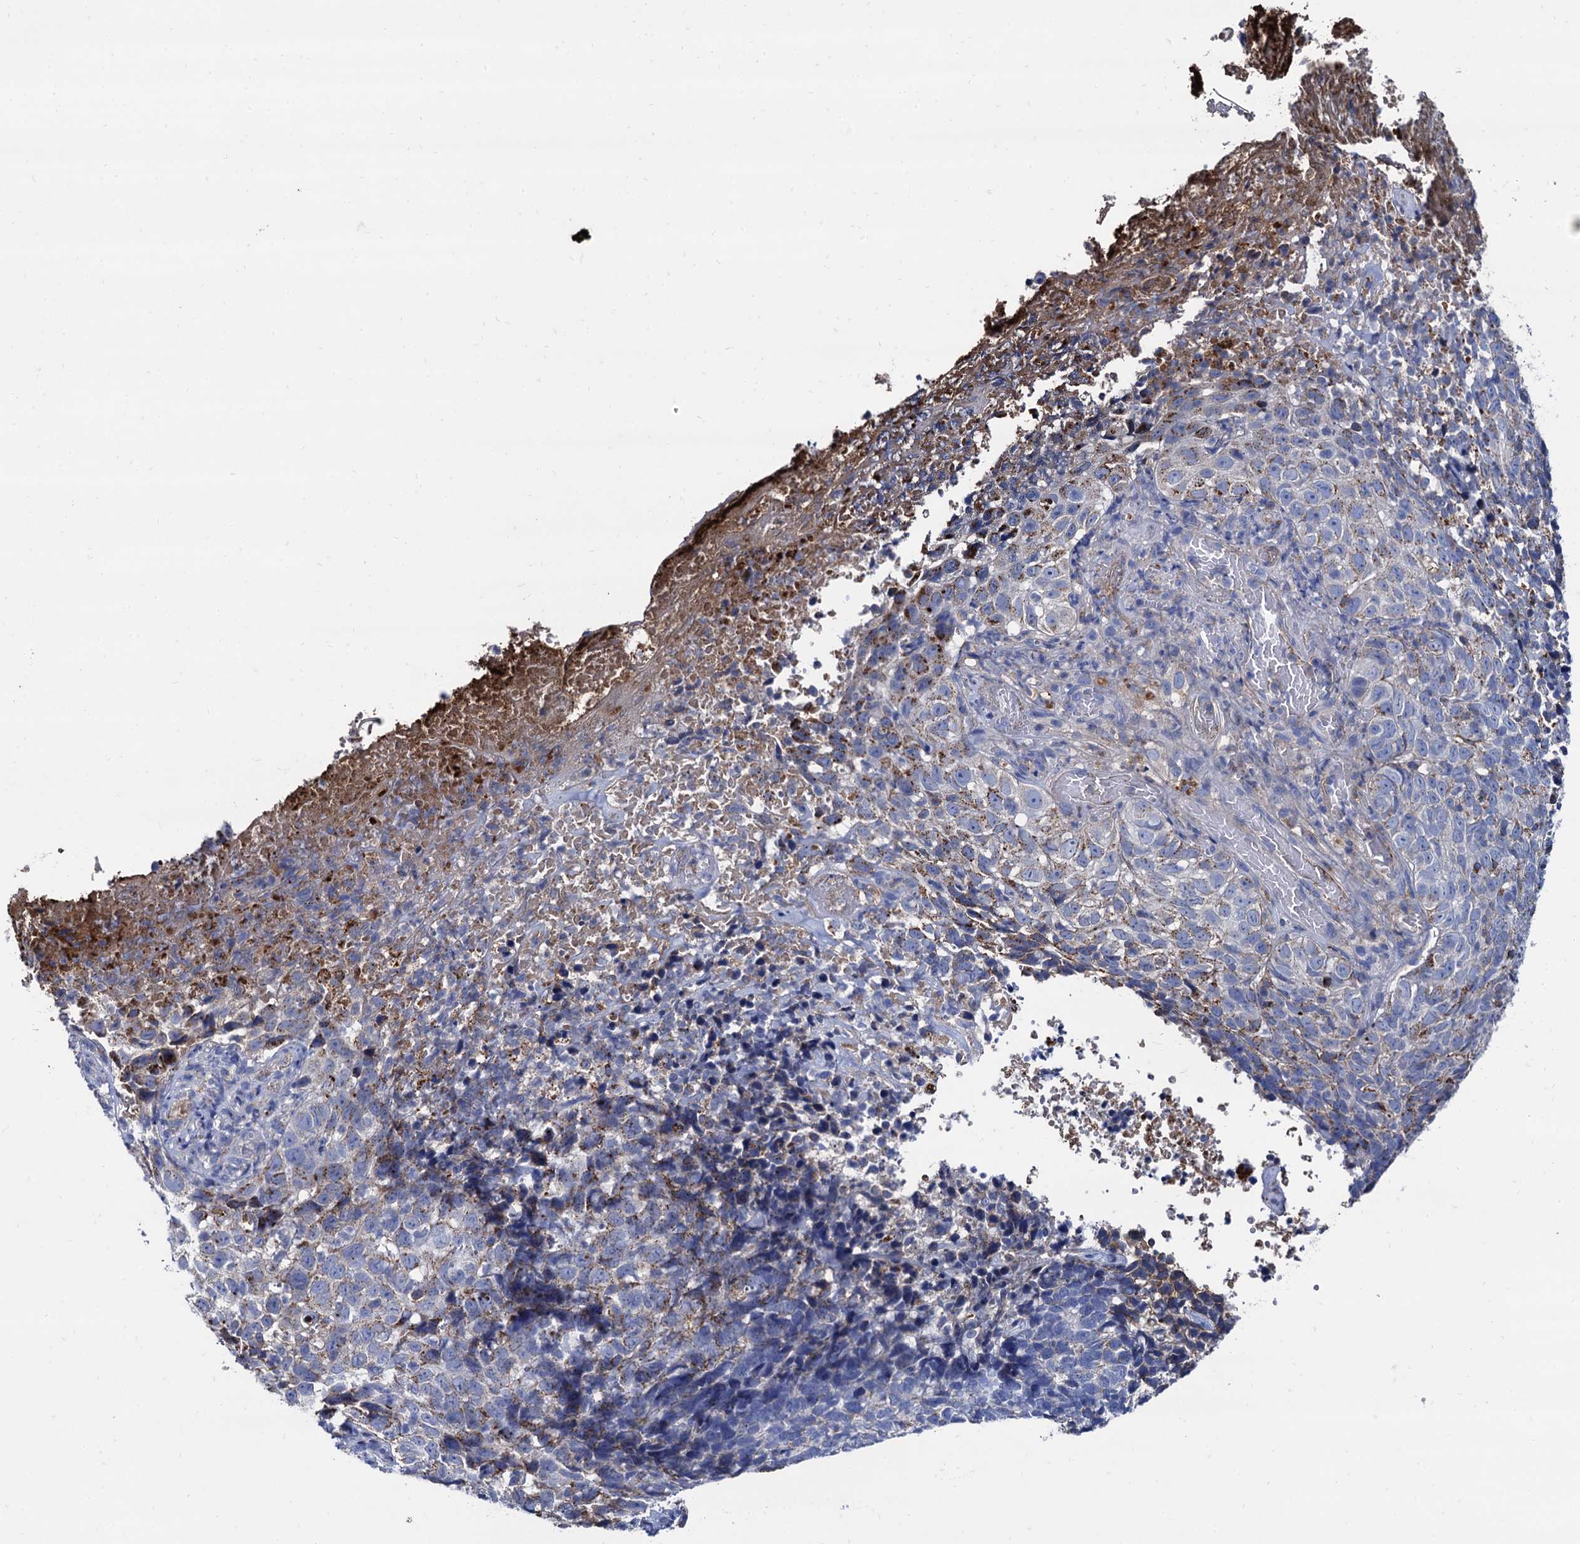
{"staining": {"intensity": "moderate", "quantity": "<25%", "location": "cytoplasmic/membranous"}, "tissue": "skin cancer", "cell_type": "Tumor cells", "image_type": "cancer", "snomed": [{"axis": "morphology", "description": "Basal cell carcinoma"}, {"axis": "topography", "description": "Skin"}], "caption": "High-magnification brightfield microscopy of skin cancer (basal cell carcinoma) stained with DAB (3,3'-diaminobenzidine) (brown) and counterstained with hematoxylin (blue). tumor cells exhibit moderate cytoplasmic/membranous expression is present in approximately<25% of cells. The staining was performed using DAB to visualize the protein expression in brown, while the nuclei were stained in blue with hematoxylin (Magnification: 20x).", "gene": "APOD", "patient": {"sex": "female", "age": 84}}